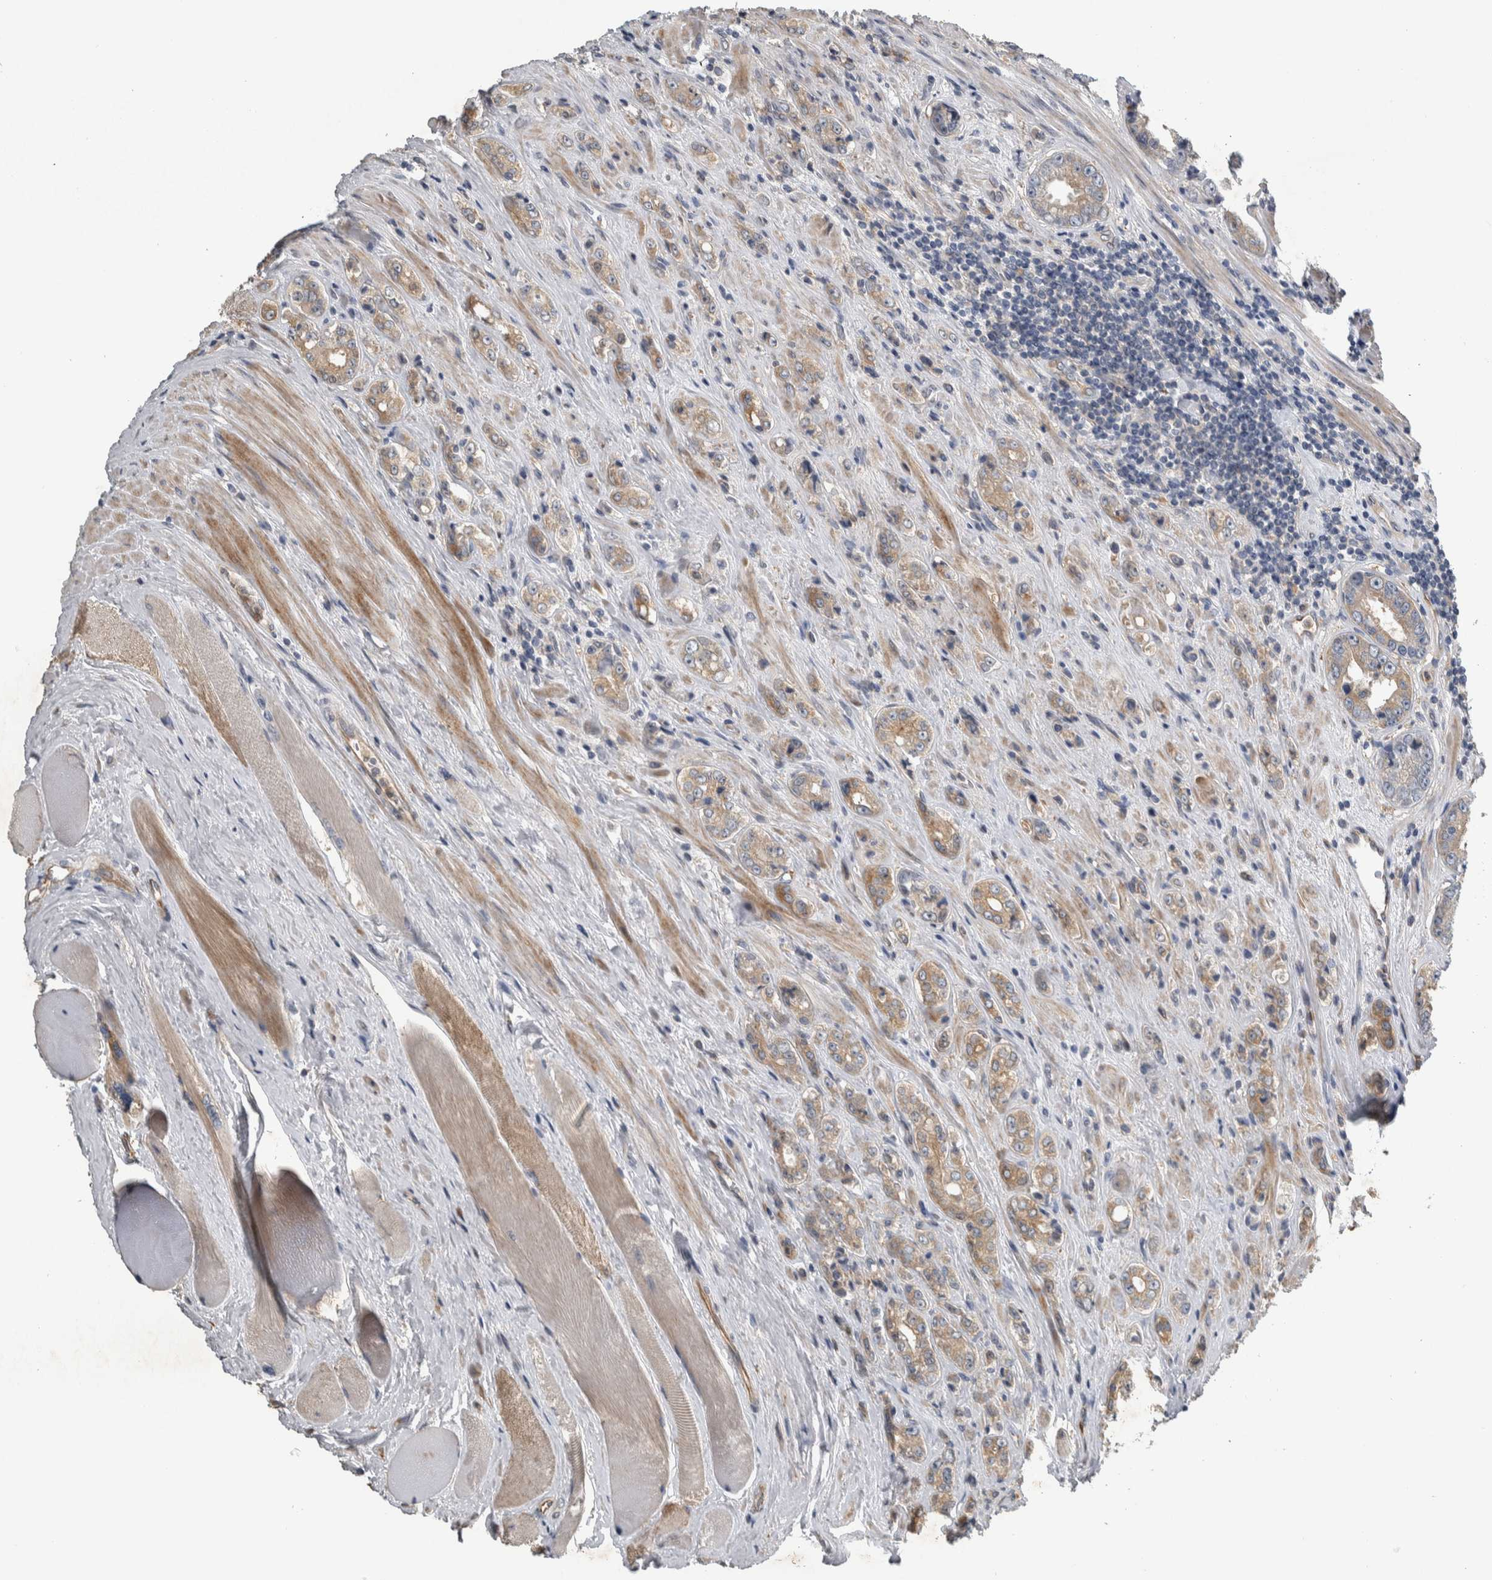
{"staining": {"intensity": "weak", "quantity": "25%-75%", "location": "cytoplasmic/membranous"}, "tissue": "prostate cancer", "cell_type": "Tumor cells", "image_type": "cancer", "snomed": [{"axis": "morphology", "description": "Adenocarcinoma, High grade"}, {"axis": "topography", "description": "Prostate"}], "caption": "Protein staining by immunohistochemistry demonstrates weak cytoplasmic/membranous expression in approximately 25%-75% of tumor cells in prostate cancer.", "gene": "NT5C2", "patient": {"sex": "male", "age": 61}}